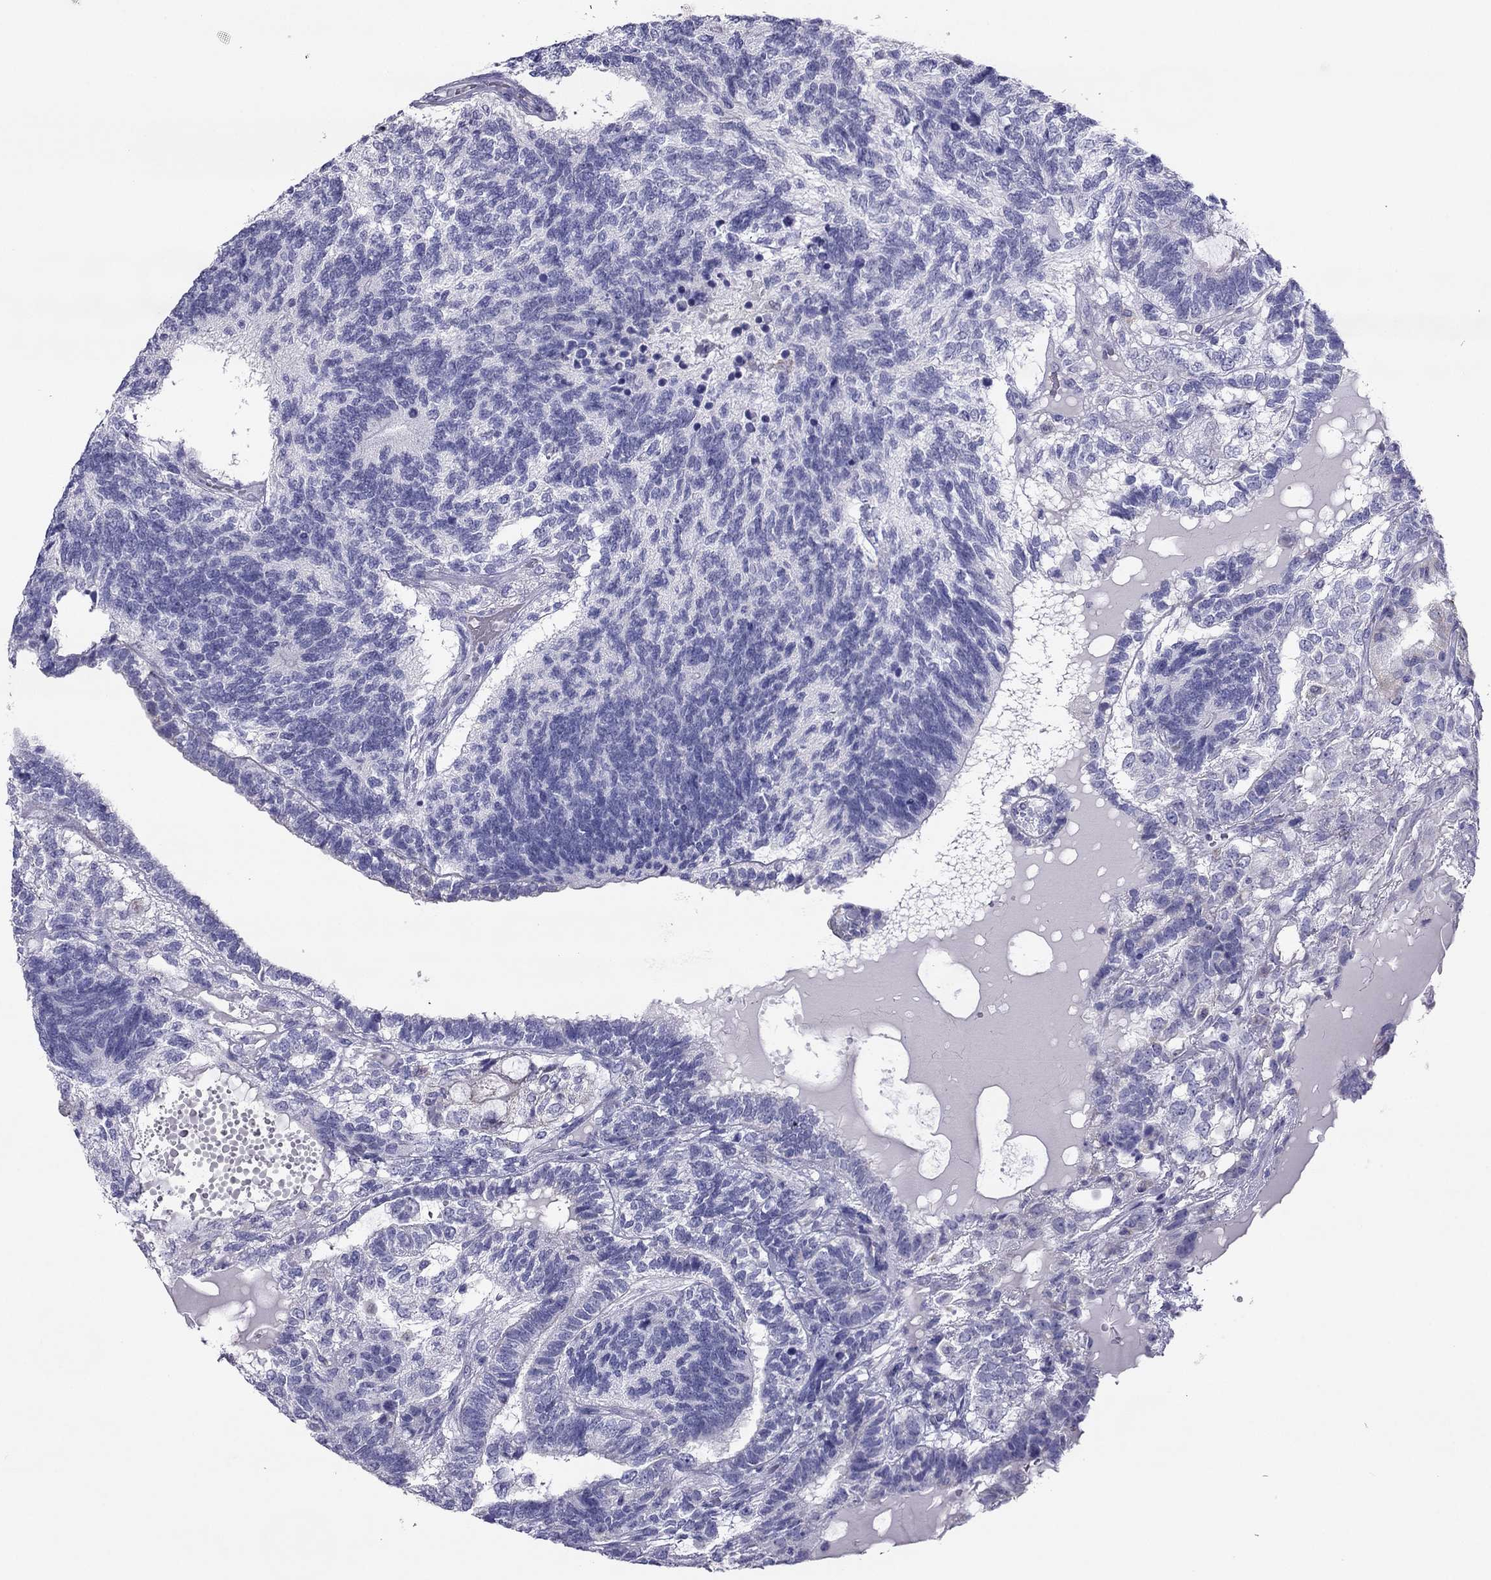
{"staining": {"intensity": "negative", "quantity": "none", "location": "none"}, "tissue": "testis cancer", "cell_type": "Tumor cells", "image_type": "cancer", "snomed": [{"axis": "morphology", "description": "Seminoma, NOS"}, {"axis": "morphology", "description": "Carcinoma, Embryonal, NOS"}, {"axis": "topography", "description": "Testis"}], "caption": "Immunohistochemistry (IHC) image of neoplastic tissue: testis embryonal carcinoma stained with DAB (3,3'-diaminobenzidine) exhibits no significant protein expression in tumor cells.", "gene": "MAEL", "patient": {"sex": "male", "age": 41}}